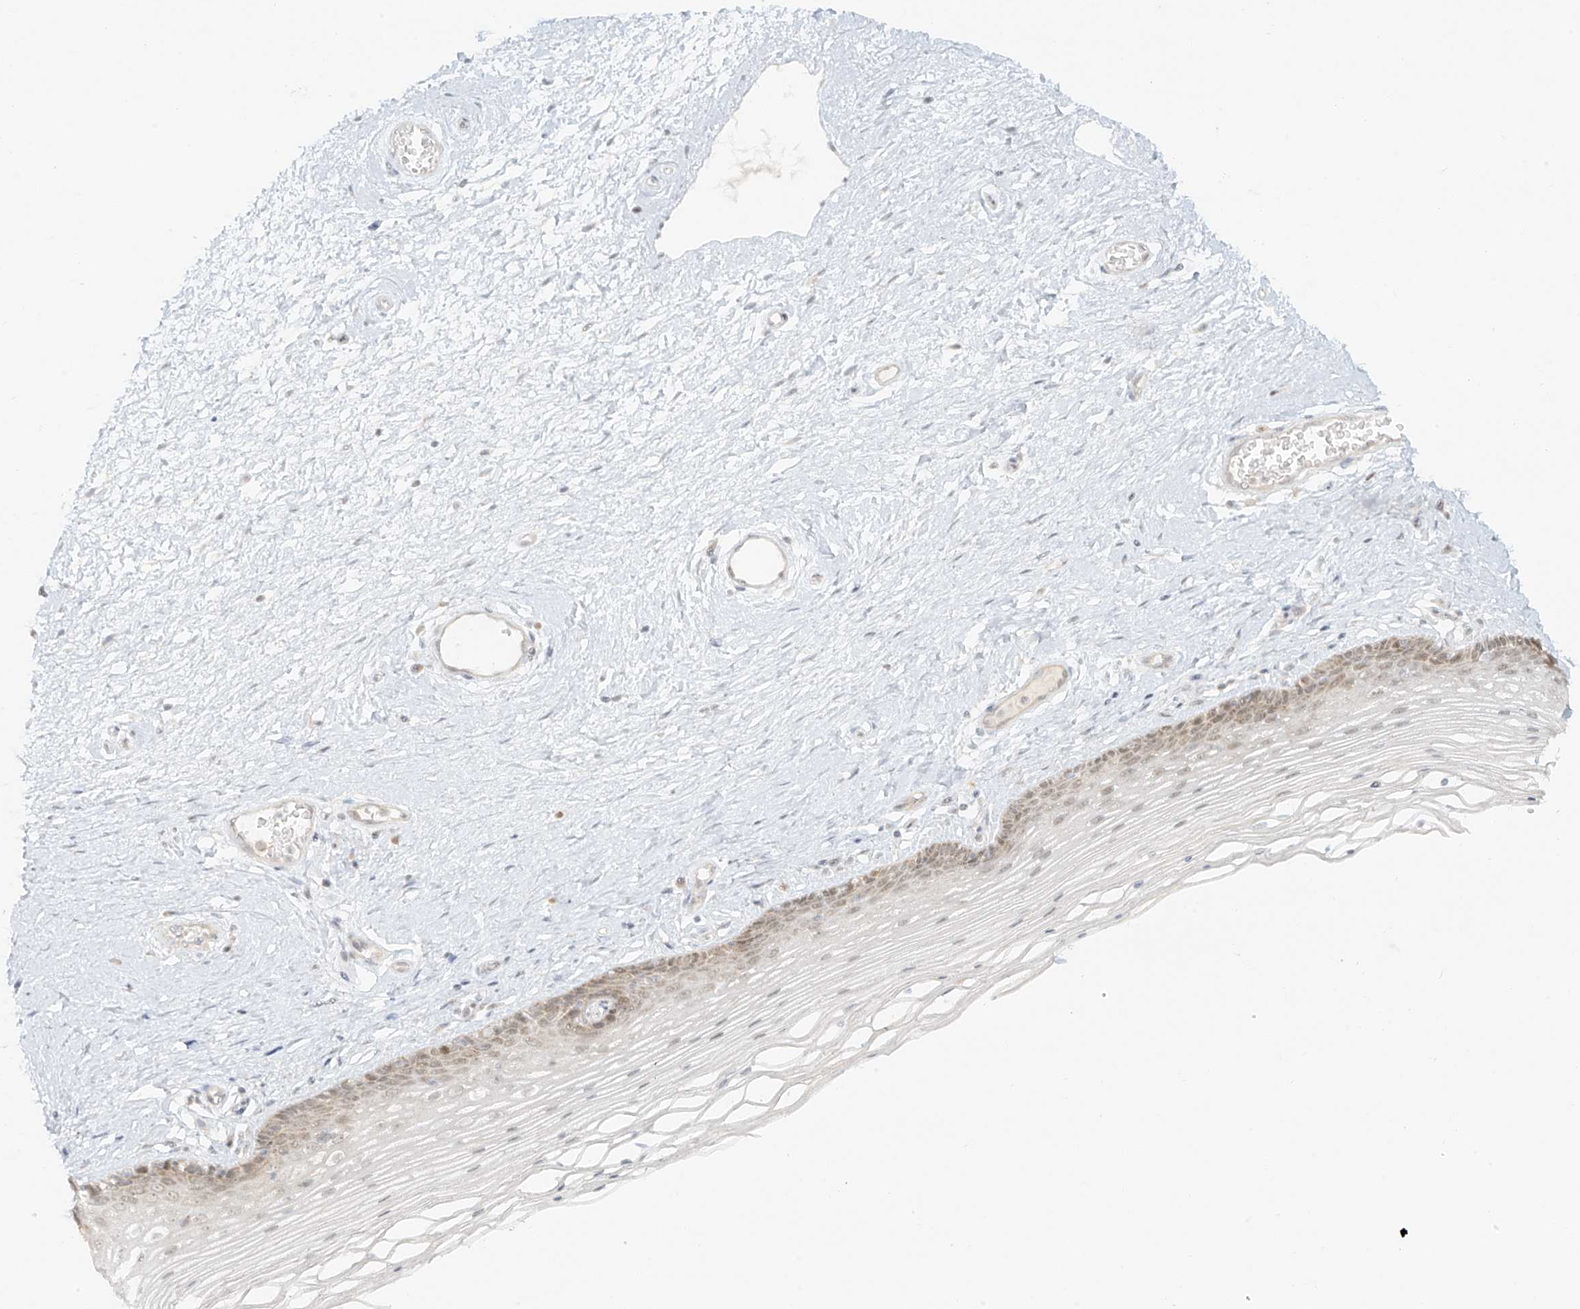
{"staining": {"intensity": "moderate", "quantity": "25%-75%", "location": "cytoplasmic/membranous,nuclear"}, "tissue": "vagina", "cell_type": "Squamous epithelial cells", "image_type": "normal", "snomed": [{"axis": "morphology", "description": "Normal tissue, NOS"}, {"axis": "topography", "description": "Vagina"}], "caption": "A photomicrograph showing moderate cytoplasmic/membranous,nuclear staining in approximately 25%-75% of squamous epithelial cells in benign vagina, as visualized by brown immunohistochemical staining.", "gene": "MIPEP", "patient": {"sex": "female", "age": 46}}